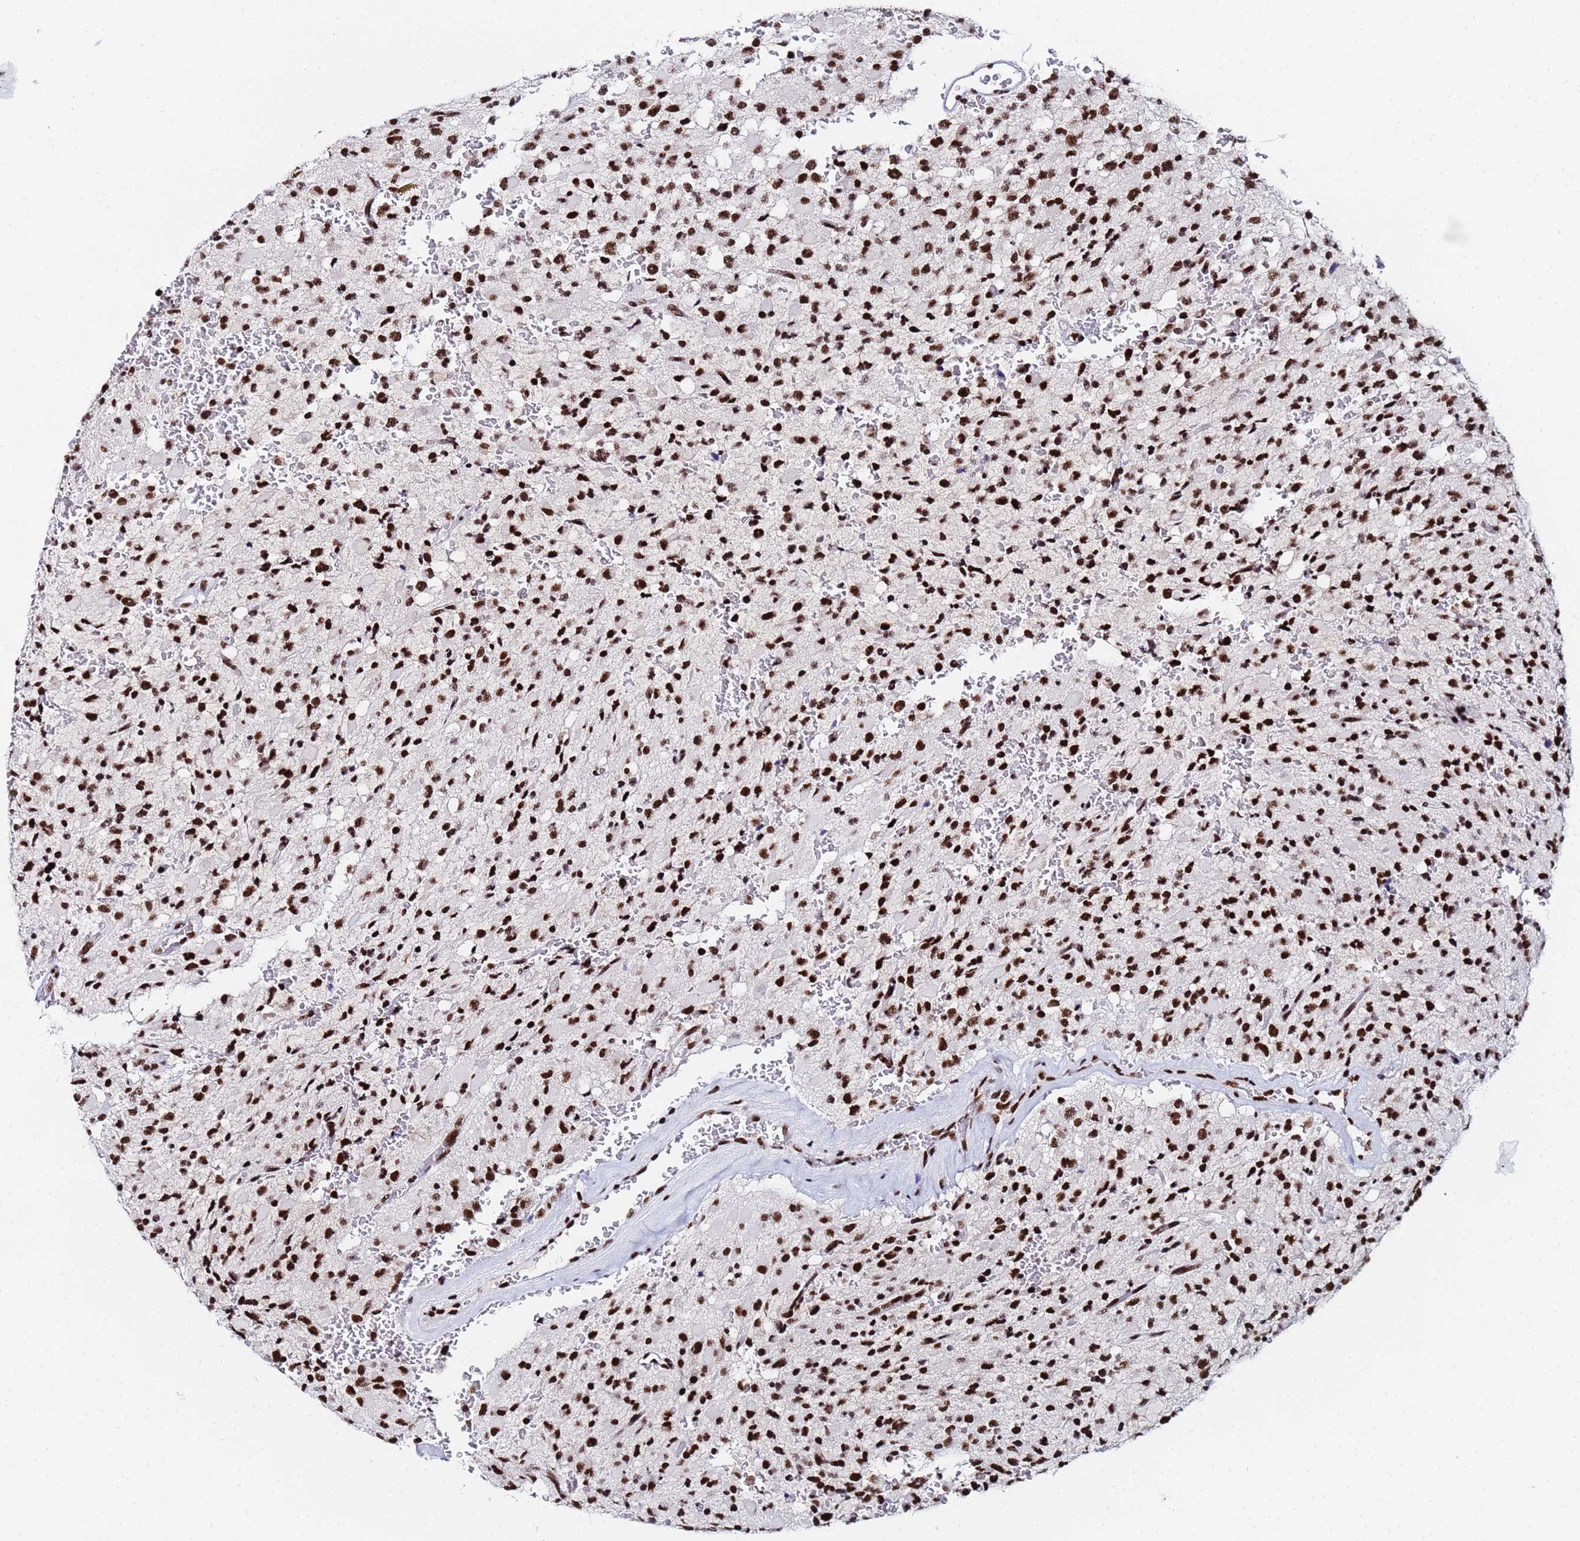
{"staining": {"intensity": "strong", "quantity": ">75%", "location": "nuclear"}, "tissue": "glioma", "cell_type": "Tumor cells", "image_type": "cancer", "snomed": [{"axis": "morphology", "description": "Glioma, malignant, High grade"}, {"axis": "topography", "description": "Brain"}], "caption": "Protein analysis of malignant glioma (high-grade) tissue displays strong nuclear staining in about >75% of tumor cells. The protein of interest is shown in brown color, while the nuclei are stained blue.", "gene": "SNRPA1", "patient": {"sex": "male", "age": 34}}